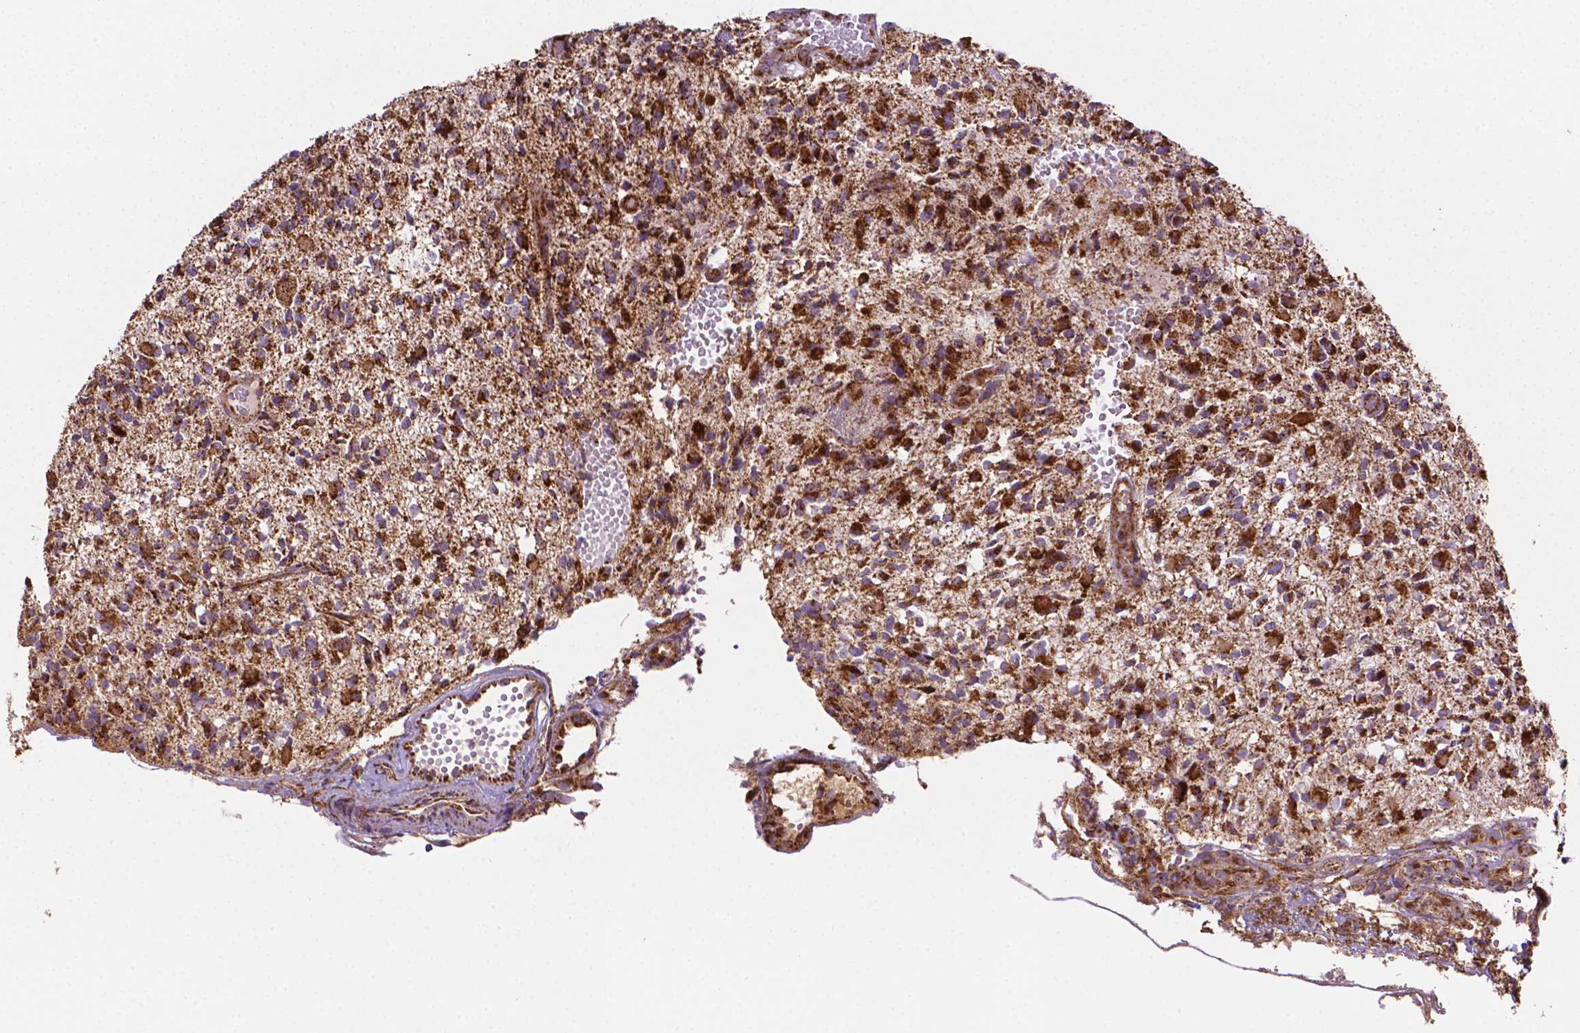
{"staining": {"intensity": "strong", "quantity": ">75%", "location": "cytoplasmic/membranous"}, "tissue": "glioma", "cell_type": "Tumor cells", "image_type": "cancer", "snomed": [{"axis": "morphology", "description": "Glioma, malignant, High grade"}, {"axis": "topography", "description": "Brain"}], "caption": "IHC micrograph of neoplastic tissue: glioma stained using immunohistochemistry (IHC) demonstrates high levels of strong protein expression localized specifically in the cytoplasmic/membranous of tumor cells, appearing as a cytoplasmic/membranous brown color.", "gene": "ILVBL", "patient": {"sex": "female", "age": 63}}